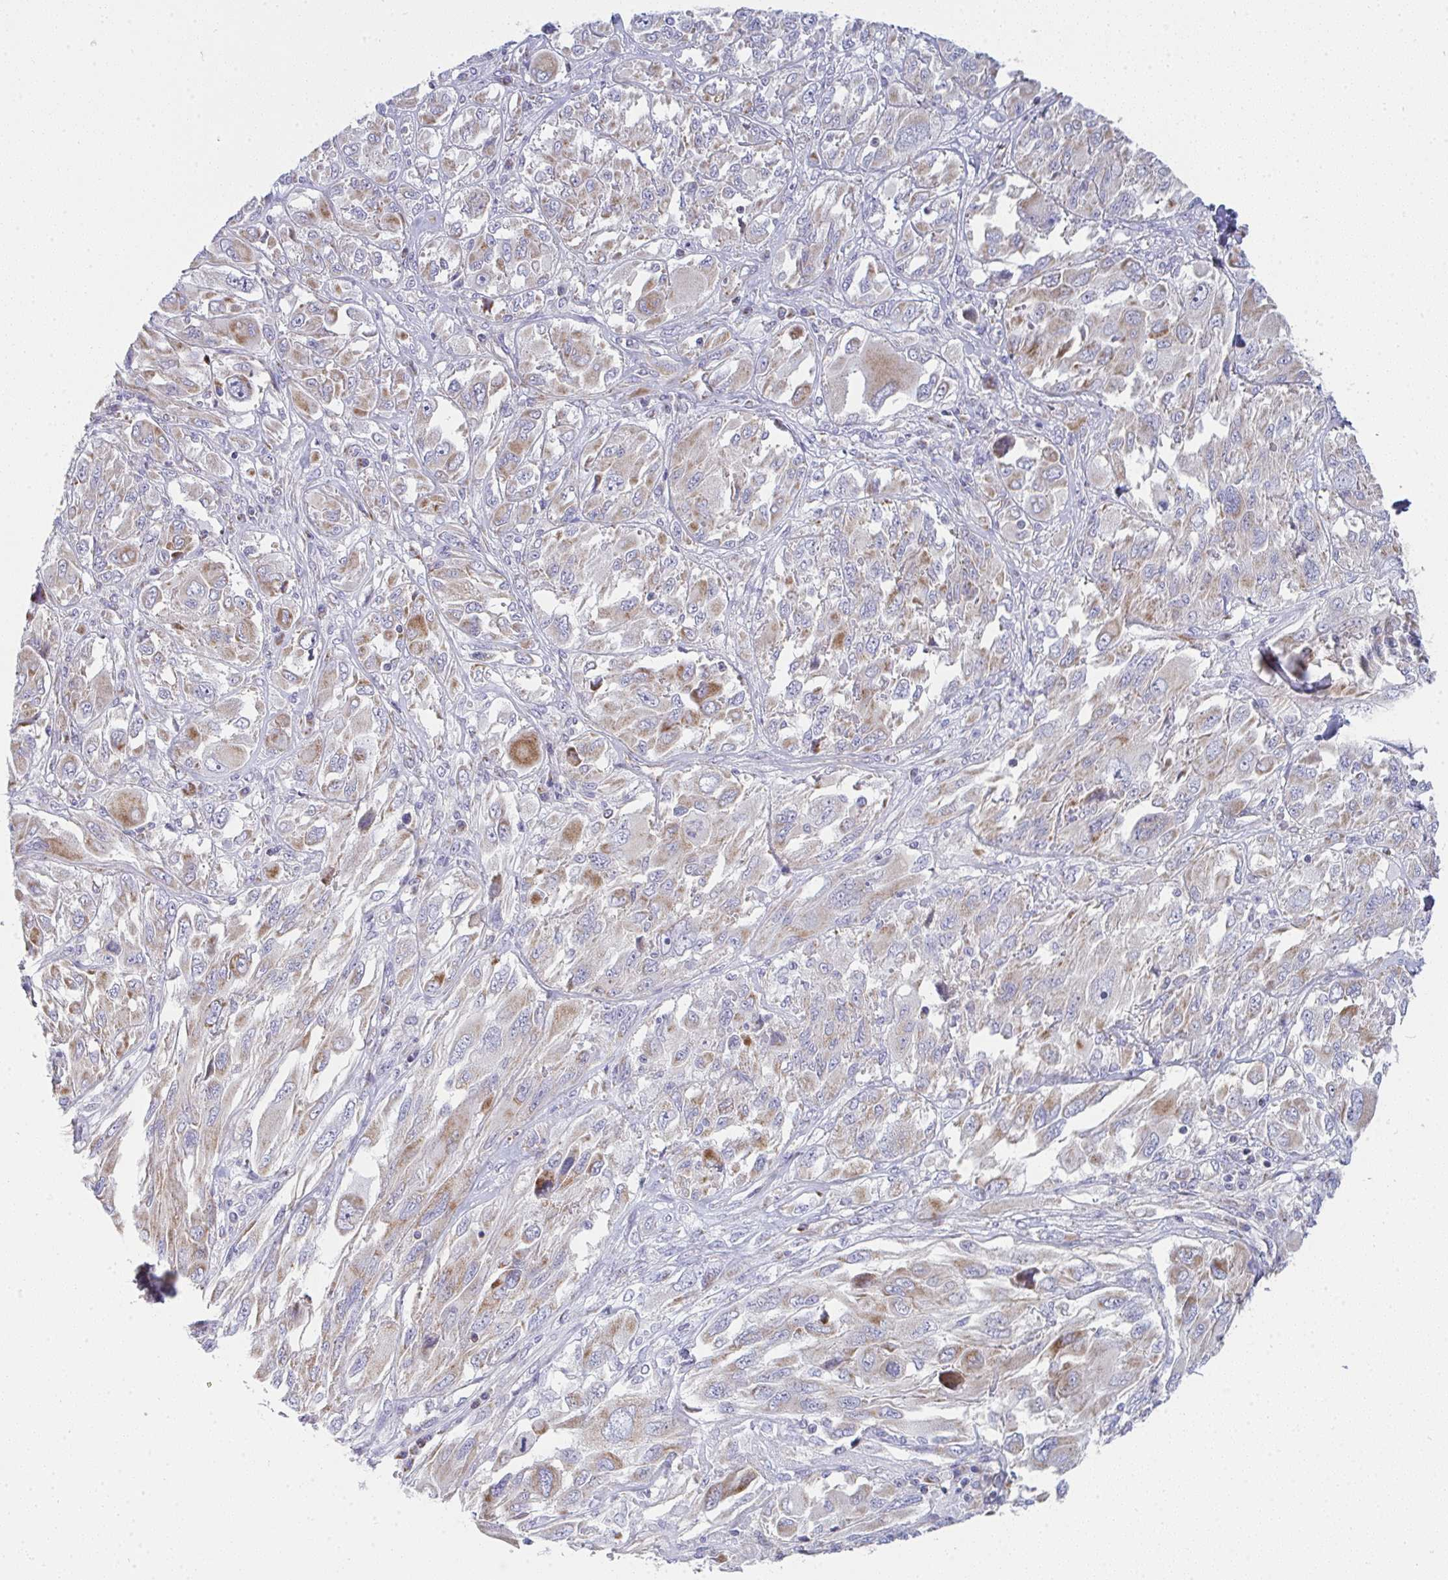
{"staining": {"intensity": "weak", "quantity": "25%-75%", "location": "cytoplasmic/membranous"}, "tissue": "melanoma", "cell_type": "Tumor cells", "image_type": "cancer", "snomed": [{"axis": "morphology", "description": "Malignant melanoma, NOS"}, {"axis": "topography", "description": "Skin"}], "caption": "A brown stain shows weak cytoplasmic/membranous expression of a protein in melanoma tumor cells.", "gene": "FAHD1", "patient": {"sex": "female", "age": 91}}